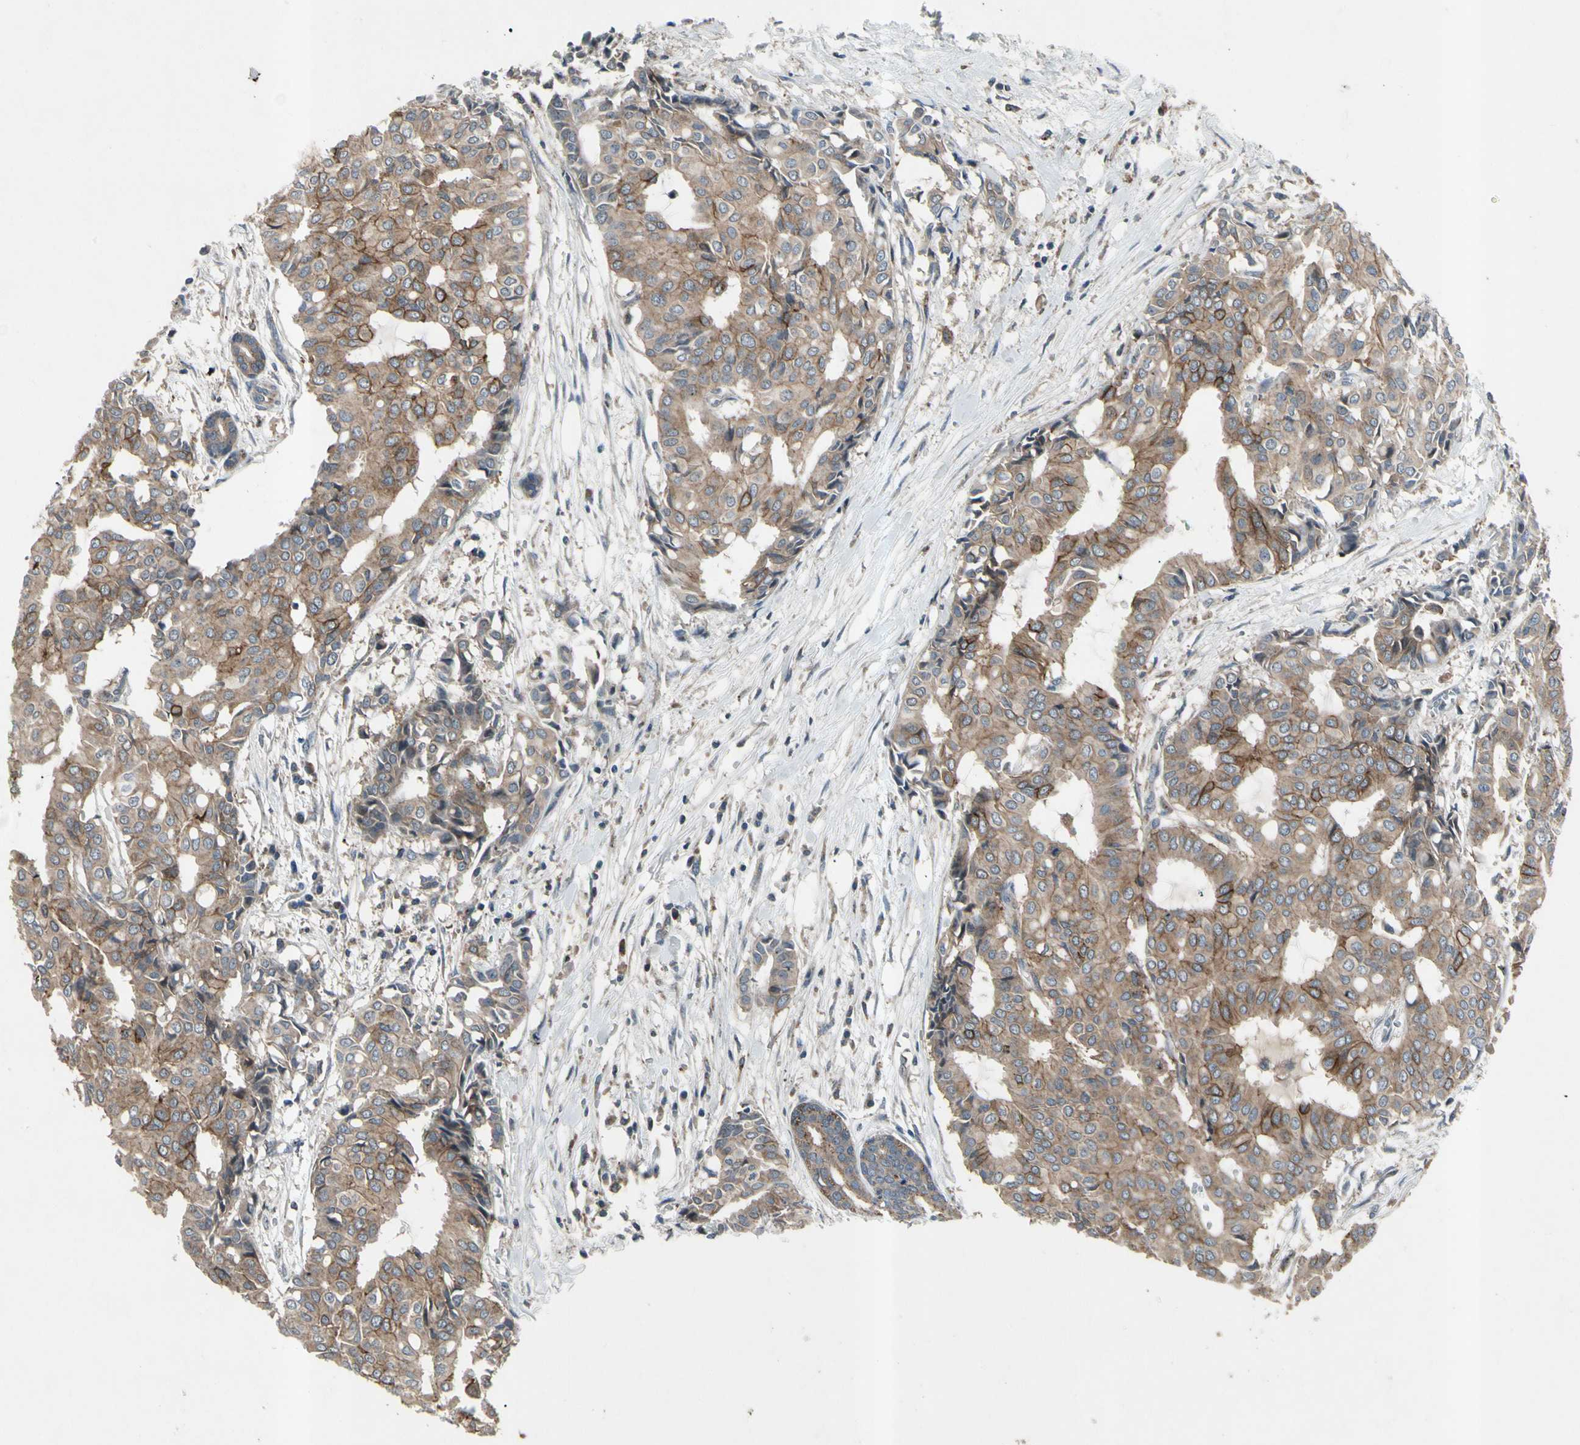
{"staining": {"intensity": "moderate", "quantity": ">75%", "location": "cytoplasmic/membranous"}, "tissue": "head and neck cancer", "cell_type": "Tumor cells", "image_type": "cancer", "snomed": [{"axis": "morphology", "description": "Adenocarcinoma, NOS"}, {"axis": "topography", "description": "Salivary gland"}, {"axis": "topography", "description": "Head-Neck"}], "caption": "Immunohistochemistry of human head and neck adenocarcinoma reveals medium levels of moderate cytoplasmic/membranous positivity in about >75% of tumor cells. (DAB (3,3'-diaminobenzidine) IHC, brown staining for protein, blue staining for nuclei).", "gene": "NMI", "patient": {"sex": "female", "age": 59}}